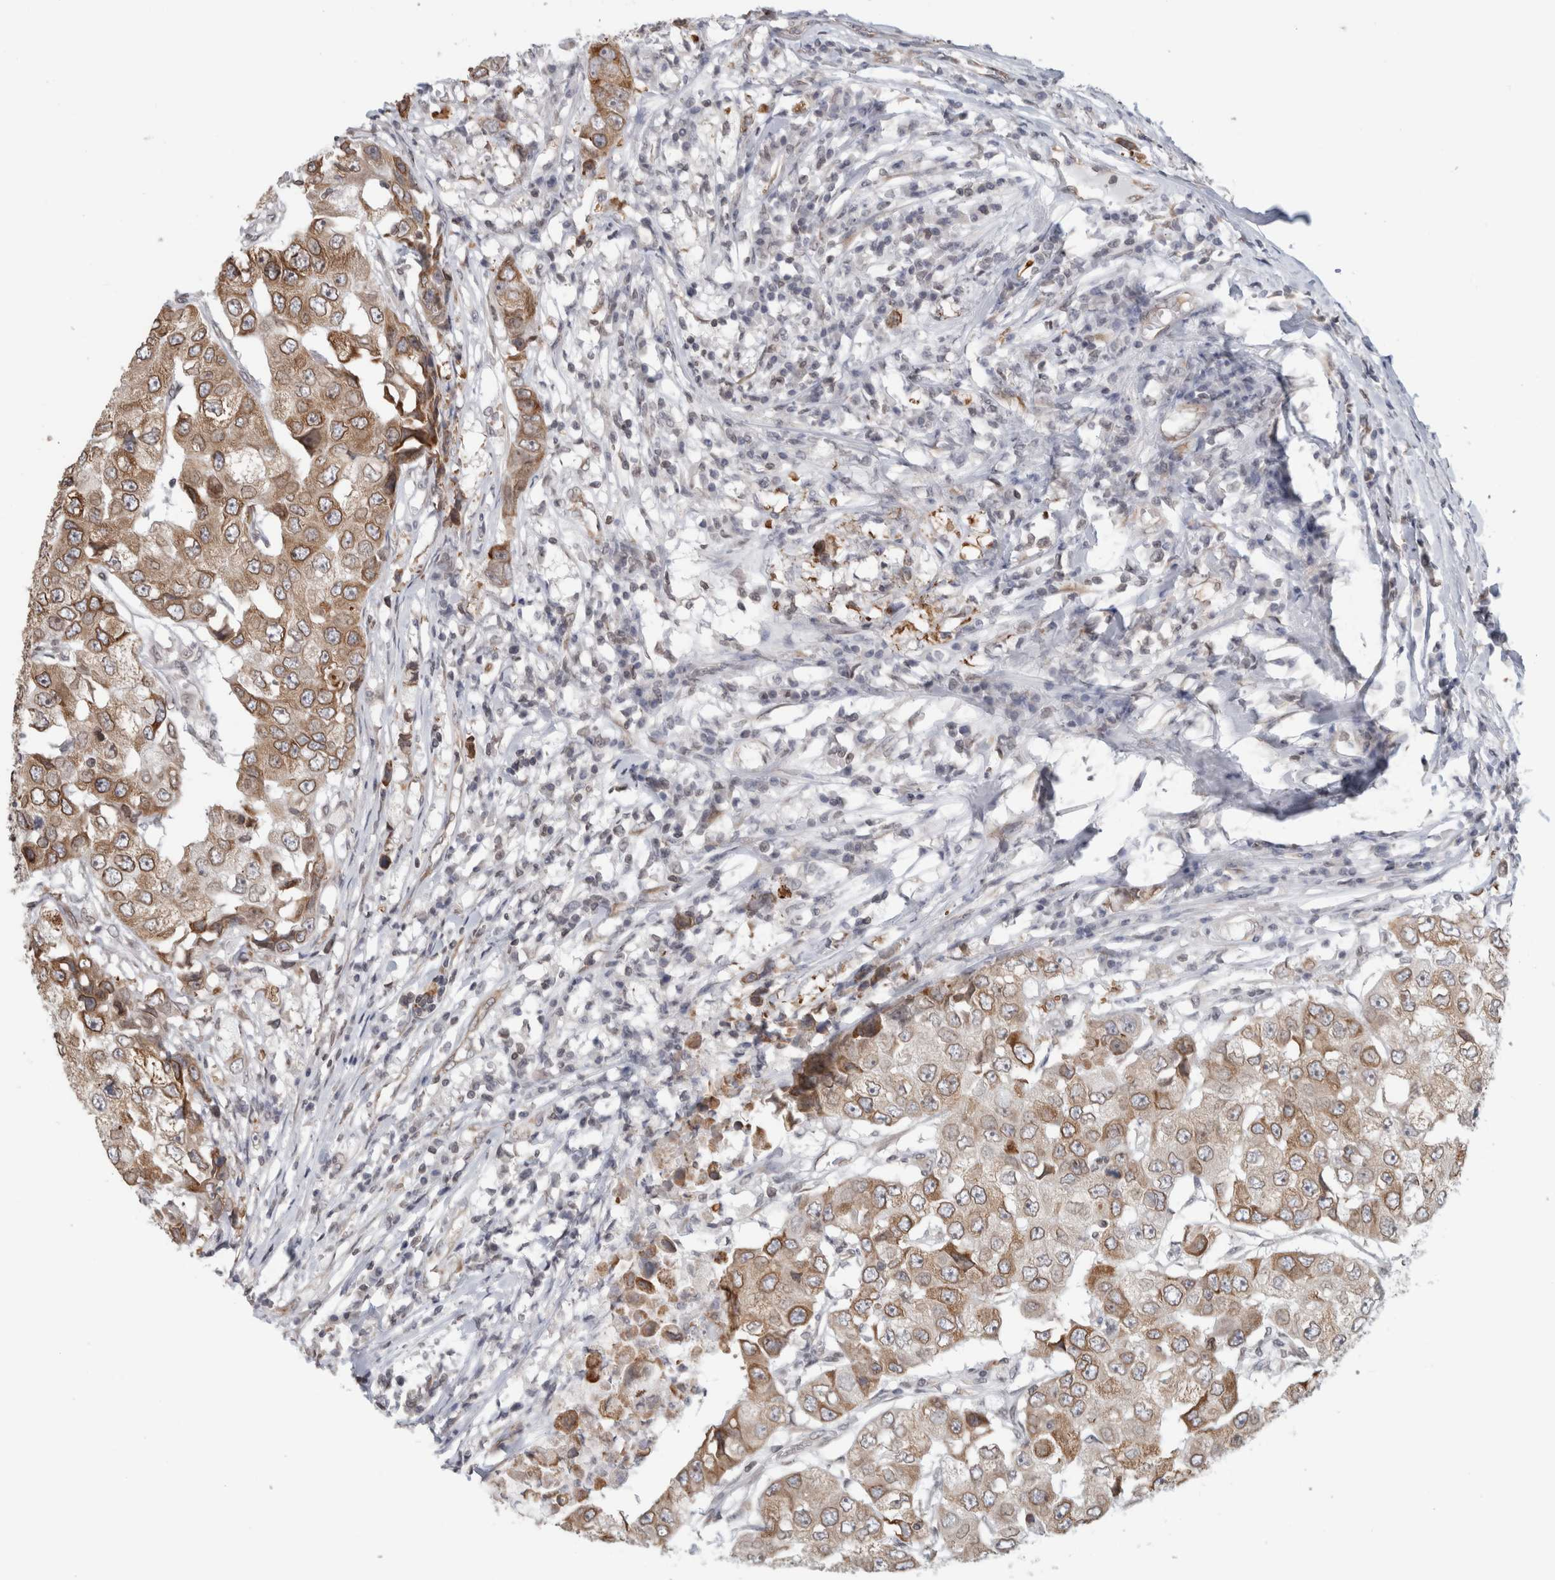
{"staining": {"intensity": "moderate", "quantity": ">75%", "location": "cytoplasmic/membranous,nuclear"}, "tissue": "breast cancer", "cell_type": "Tumor cells", "image_type": "cancer", "snomed": [{"axis": "morphology", "description": "Duct carcinoma"}, {"axis": "topography", "description": "Breast"}], "caption": "Breast cancer stained with a brown dye reveals moderate cytoplasmic/membranous and nuclear positive expression in about >75% of tumor cells.", "gene": "RBMX2", "patient": {"sex": "female", "age": 27}}